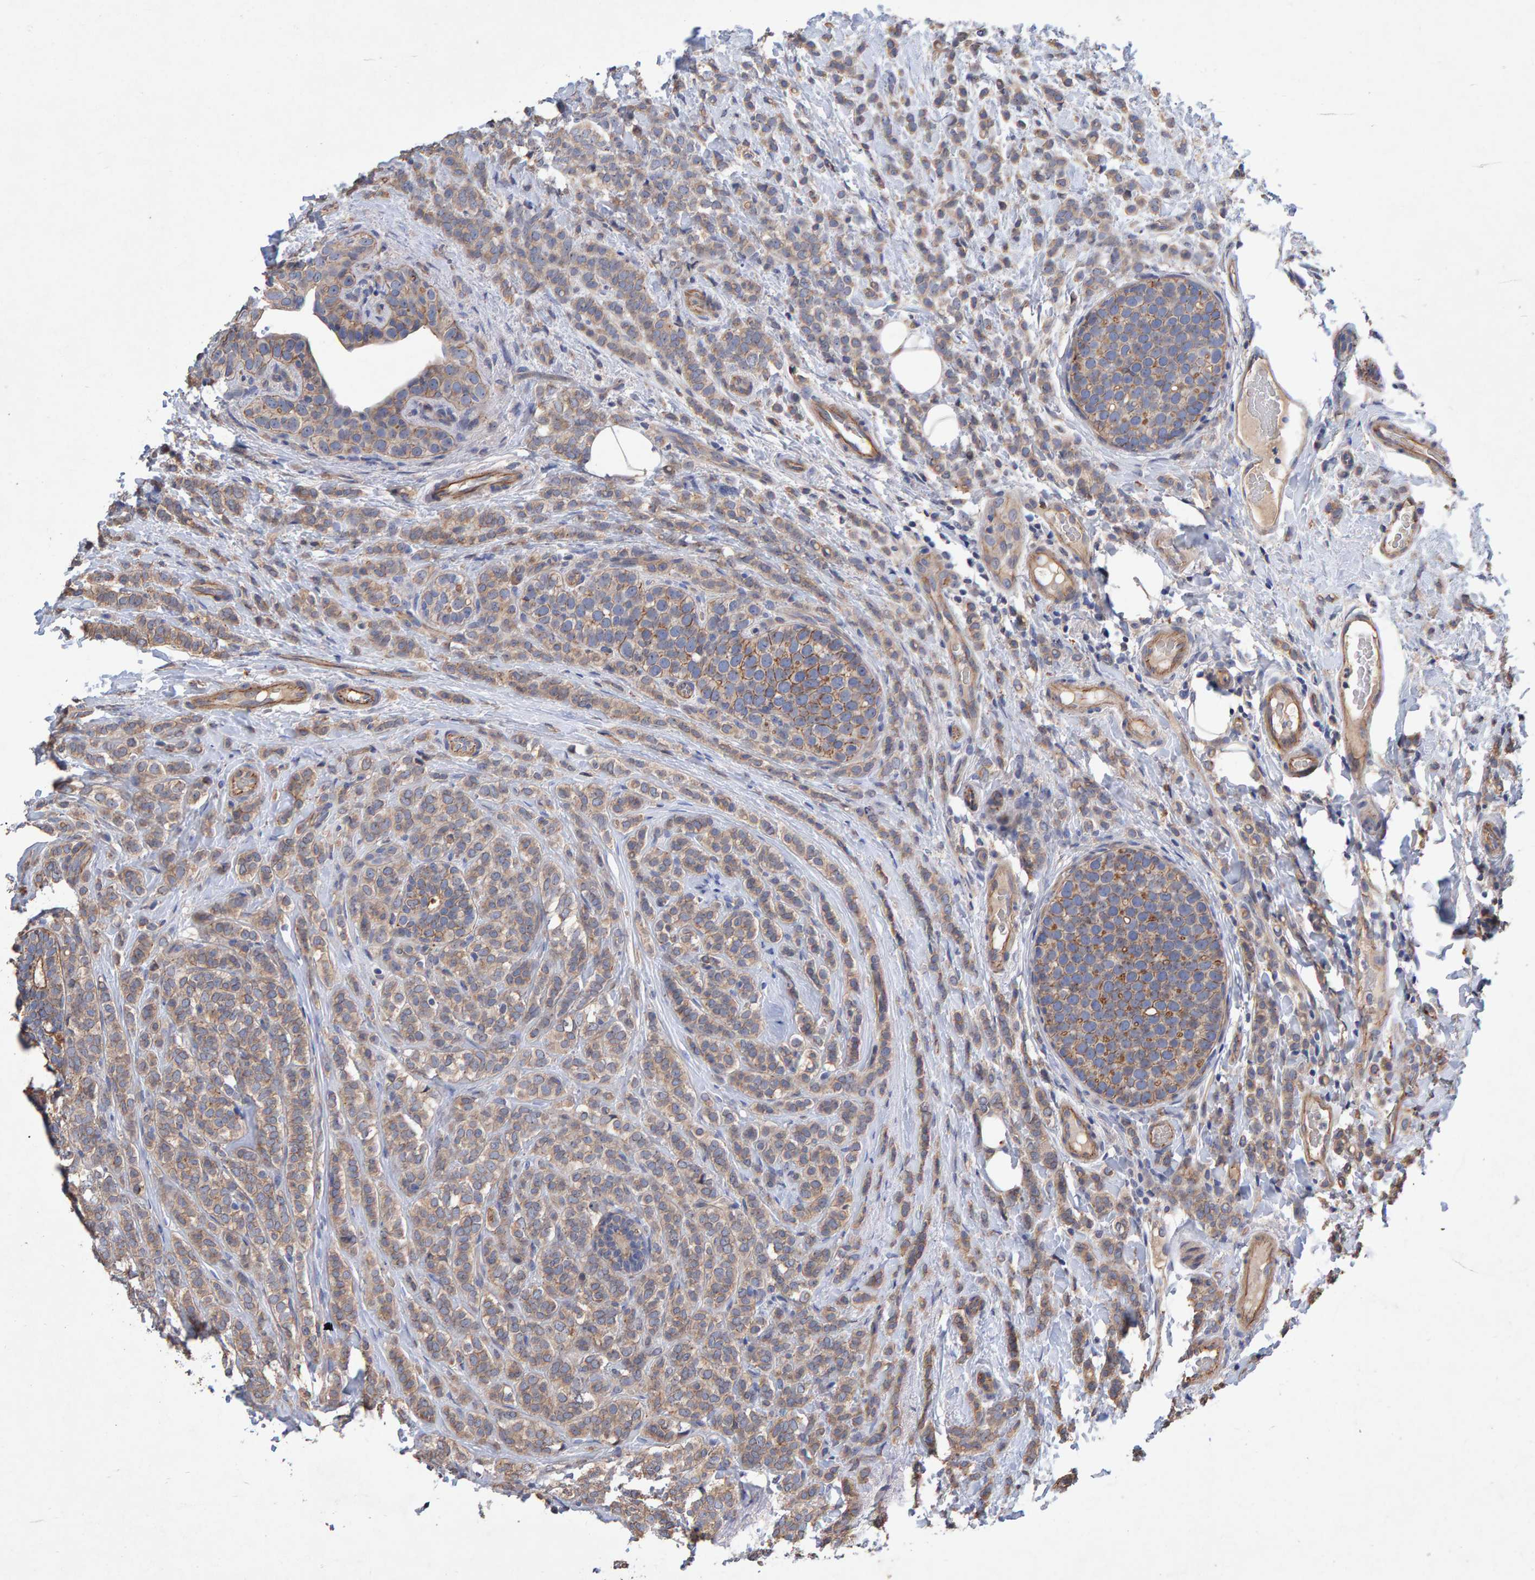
{"staining": {"intensity": "moderate", "quantity": "25%-75%", "location": "cytoplasmic/membranous"}, "tissue": "breast cancer", "cell_type": "Tumor cells", "image_type": "cancer", "snomed": [{"axis": "morphology", "description": "Lobular carcinoma"}, {"axis": "topography", "description": "Breast"}], "caption": "DAB immunohistochemical staining of breast cancer (lobular carcinoma) exhibits moderate cytoplasmic/membranous protein expression in about 25%-75% of tumor cells.", "gene": "EFR3A", "patient": {"sex": "female", "age": 50}}